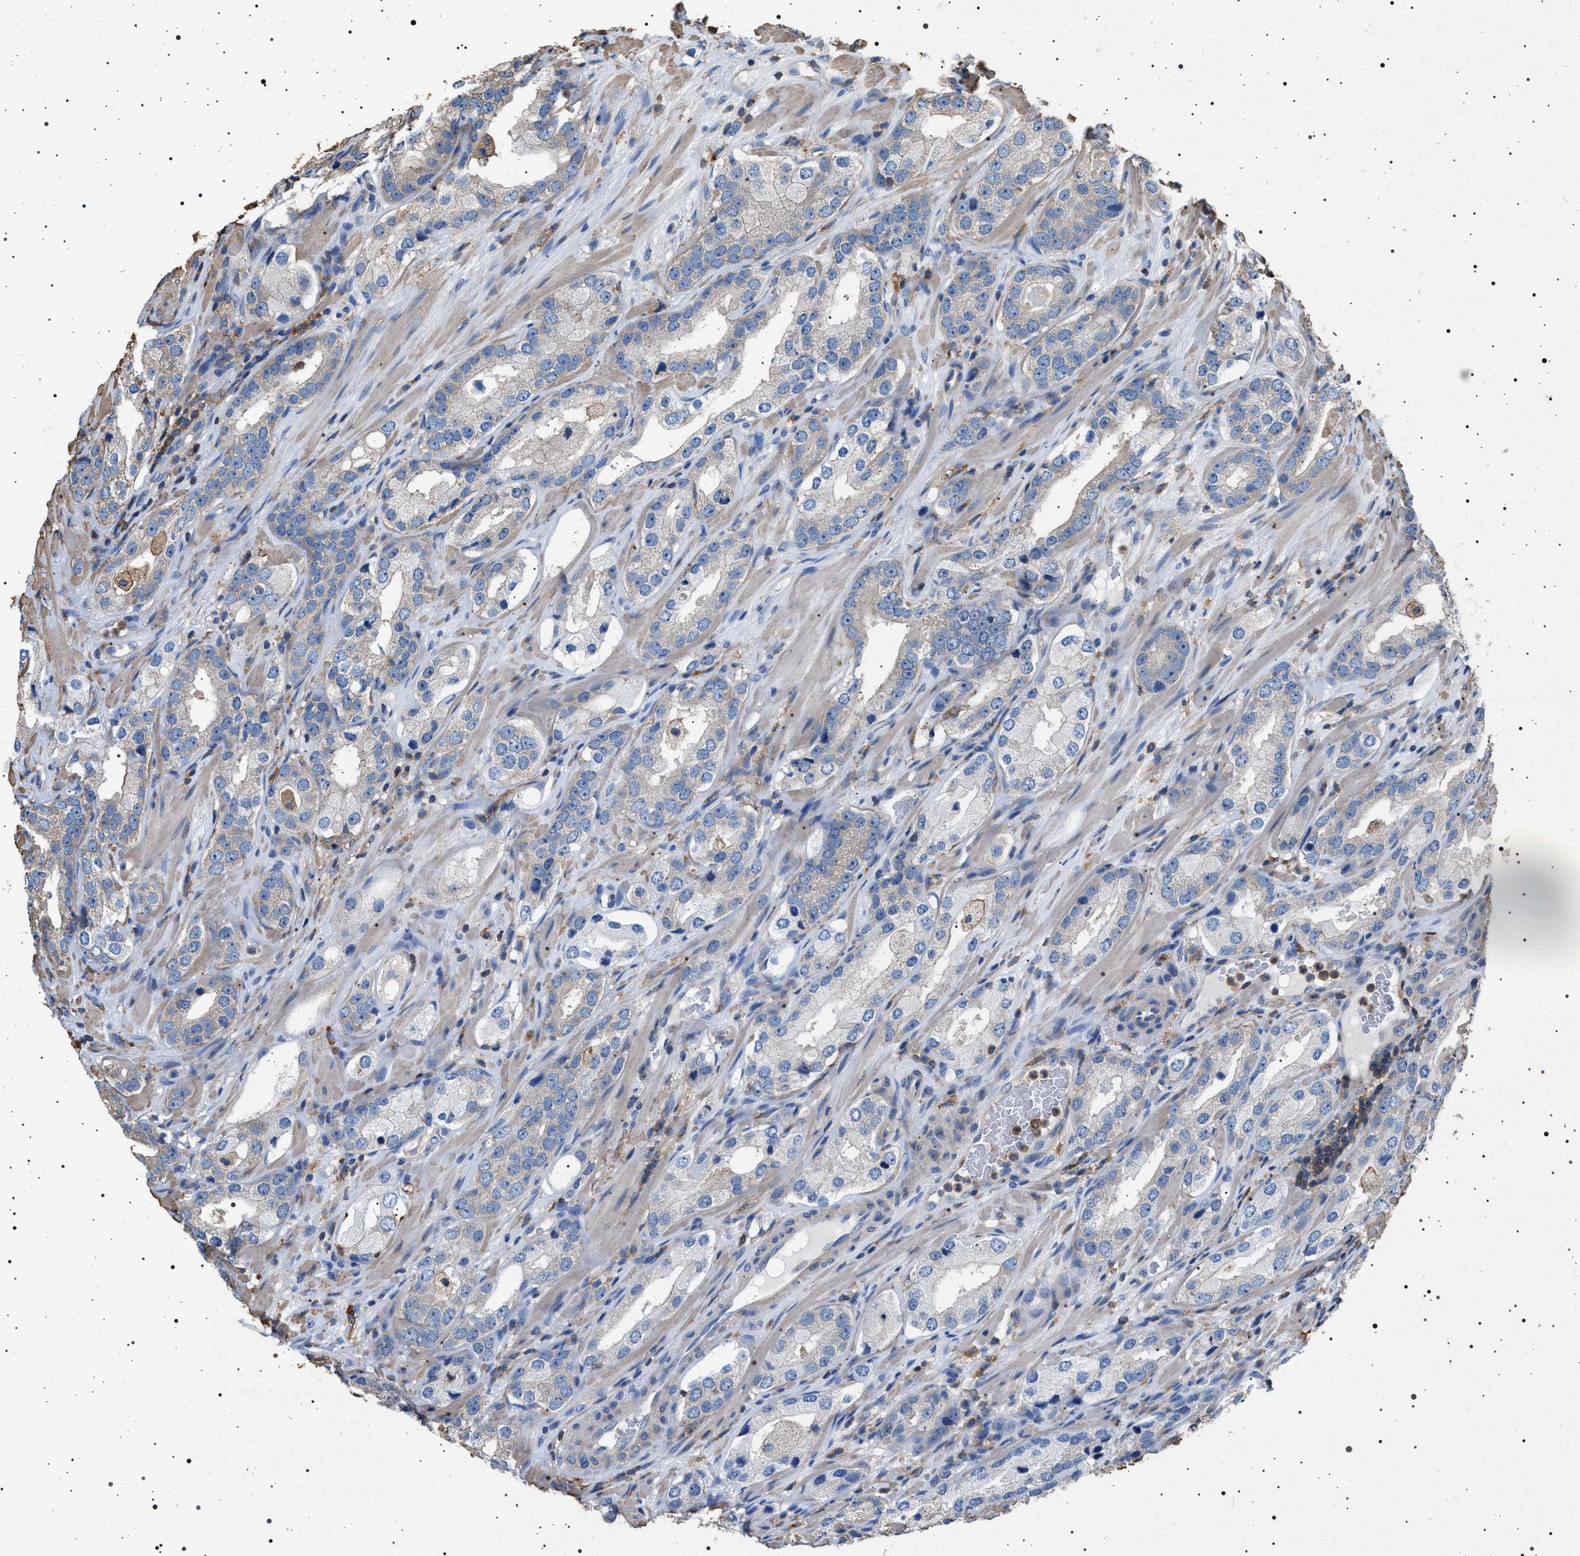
{"staining": {"intensity": "negative", "quantity": "none", "location": "none"}, "tissue": "prostate cancer", "cell_type": "Tumor cells", "image_type": "cancer", "snomed": [{"axis": "morphology", "description": "Adenocarcinoma, High grade"}, {"axis": "topography", "description": "Prostate"}], "caption": "Tumor cells are negative for brown protein staining in prostate cancer (high-grade adenocarcinoma).", "gene": "SMAP2", "patient": {"sex": "male", "age": 63}}